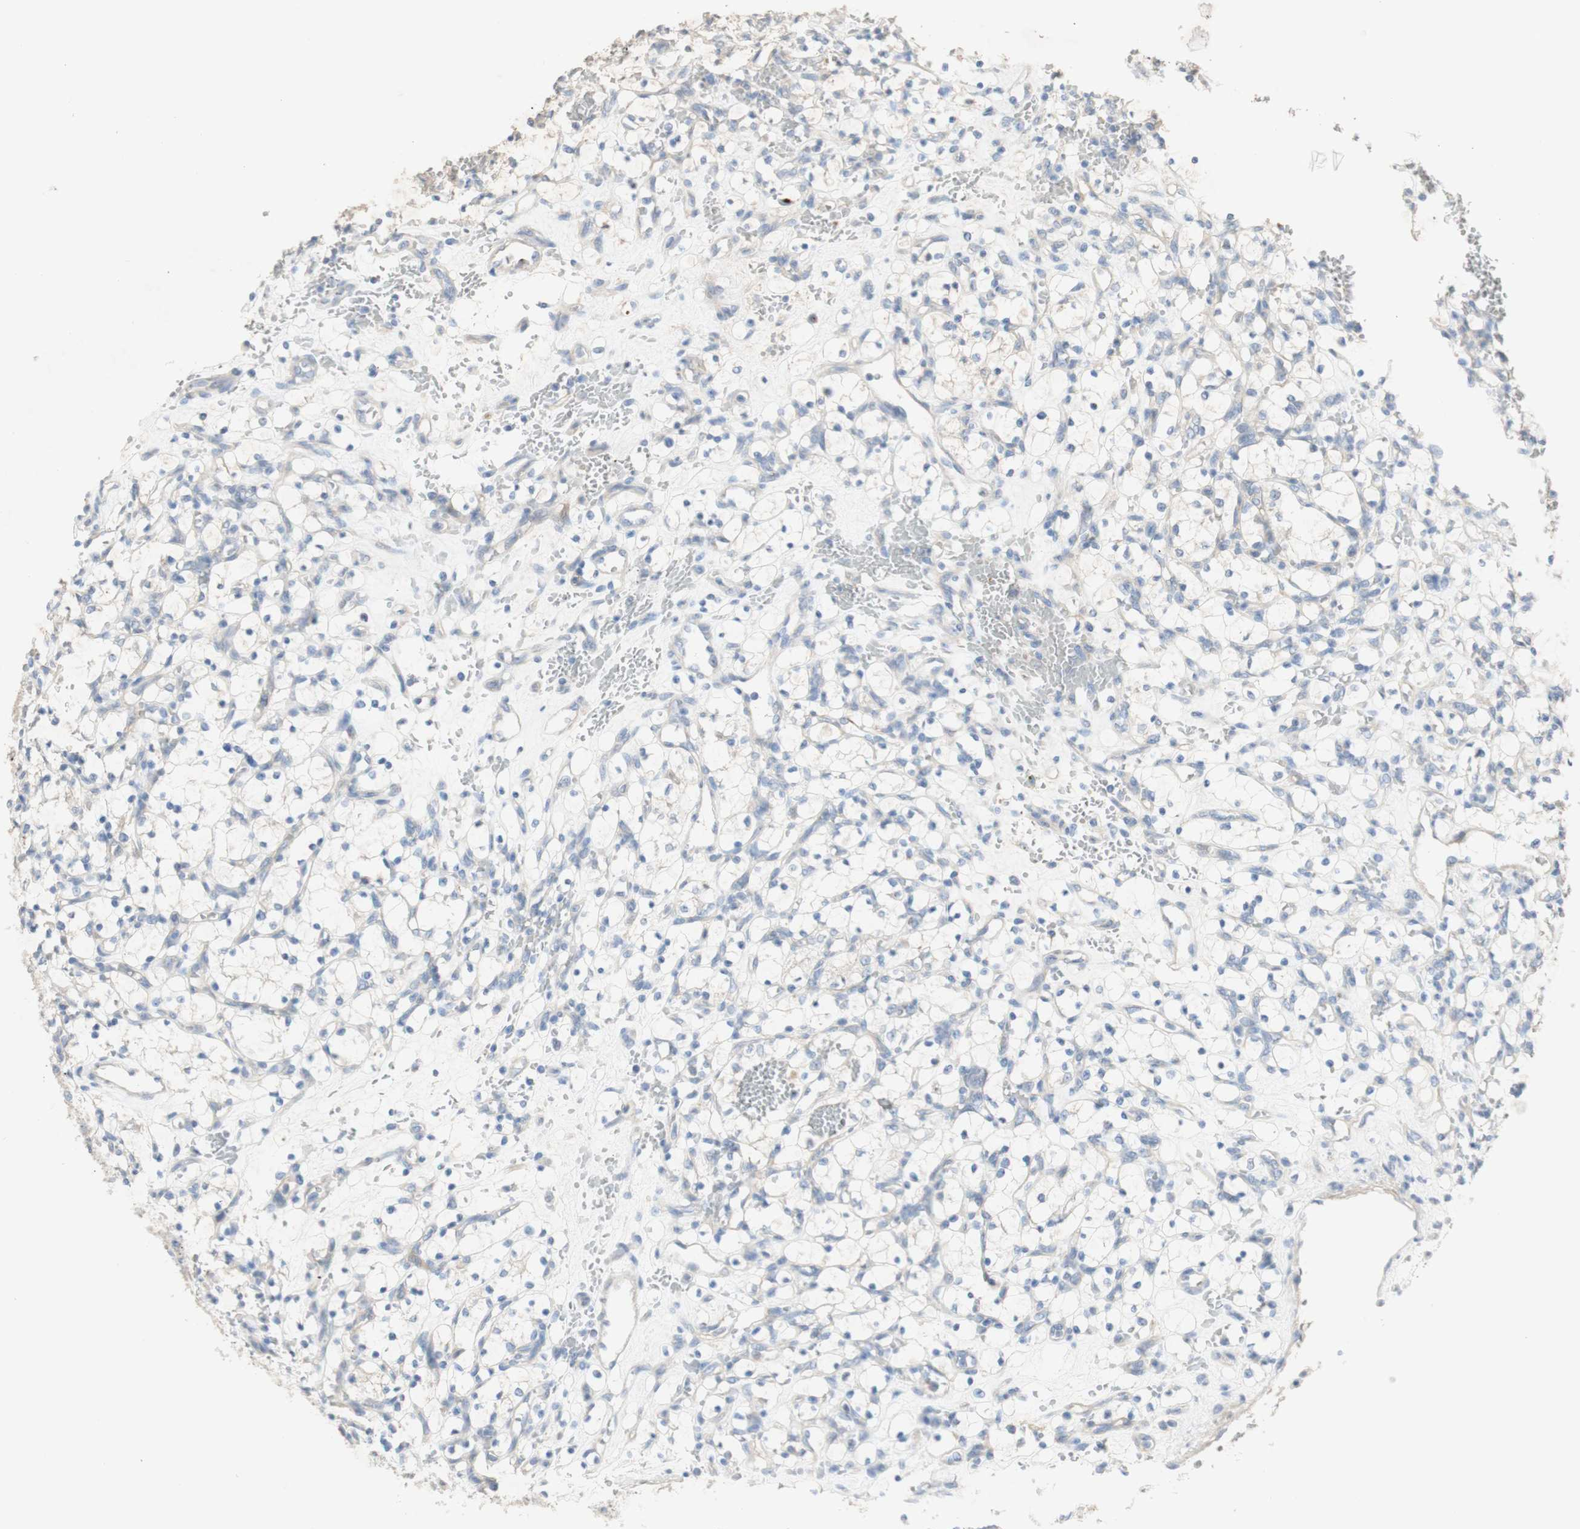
{"staining": {"intensity": "negative", "quantity": "none", "location": "none"}, "tissue": "renal cancer", "cell_type": "Tumor cells", "image_type": "cancer", "snomed": [{"axis": "morphology", "description": "Adenocarcinoma, NOS"}, {"axis": "topography", "description": "Kidney"}], "caption": "A micrograph of human adenocarcinoma (renal) is negative for staining in tumor cells. (DAB (3,3'-diaminobenzidine) immunohistochemistry (IHC) visualized using brightfield microscopy, high magnification).", "gene": "MANEA", "patient": {"sex": "female", "age": 69}}